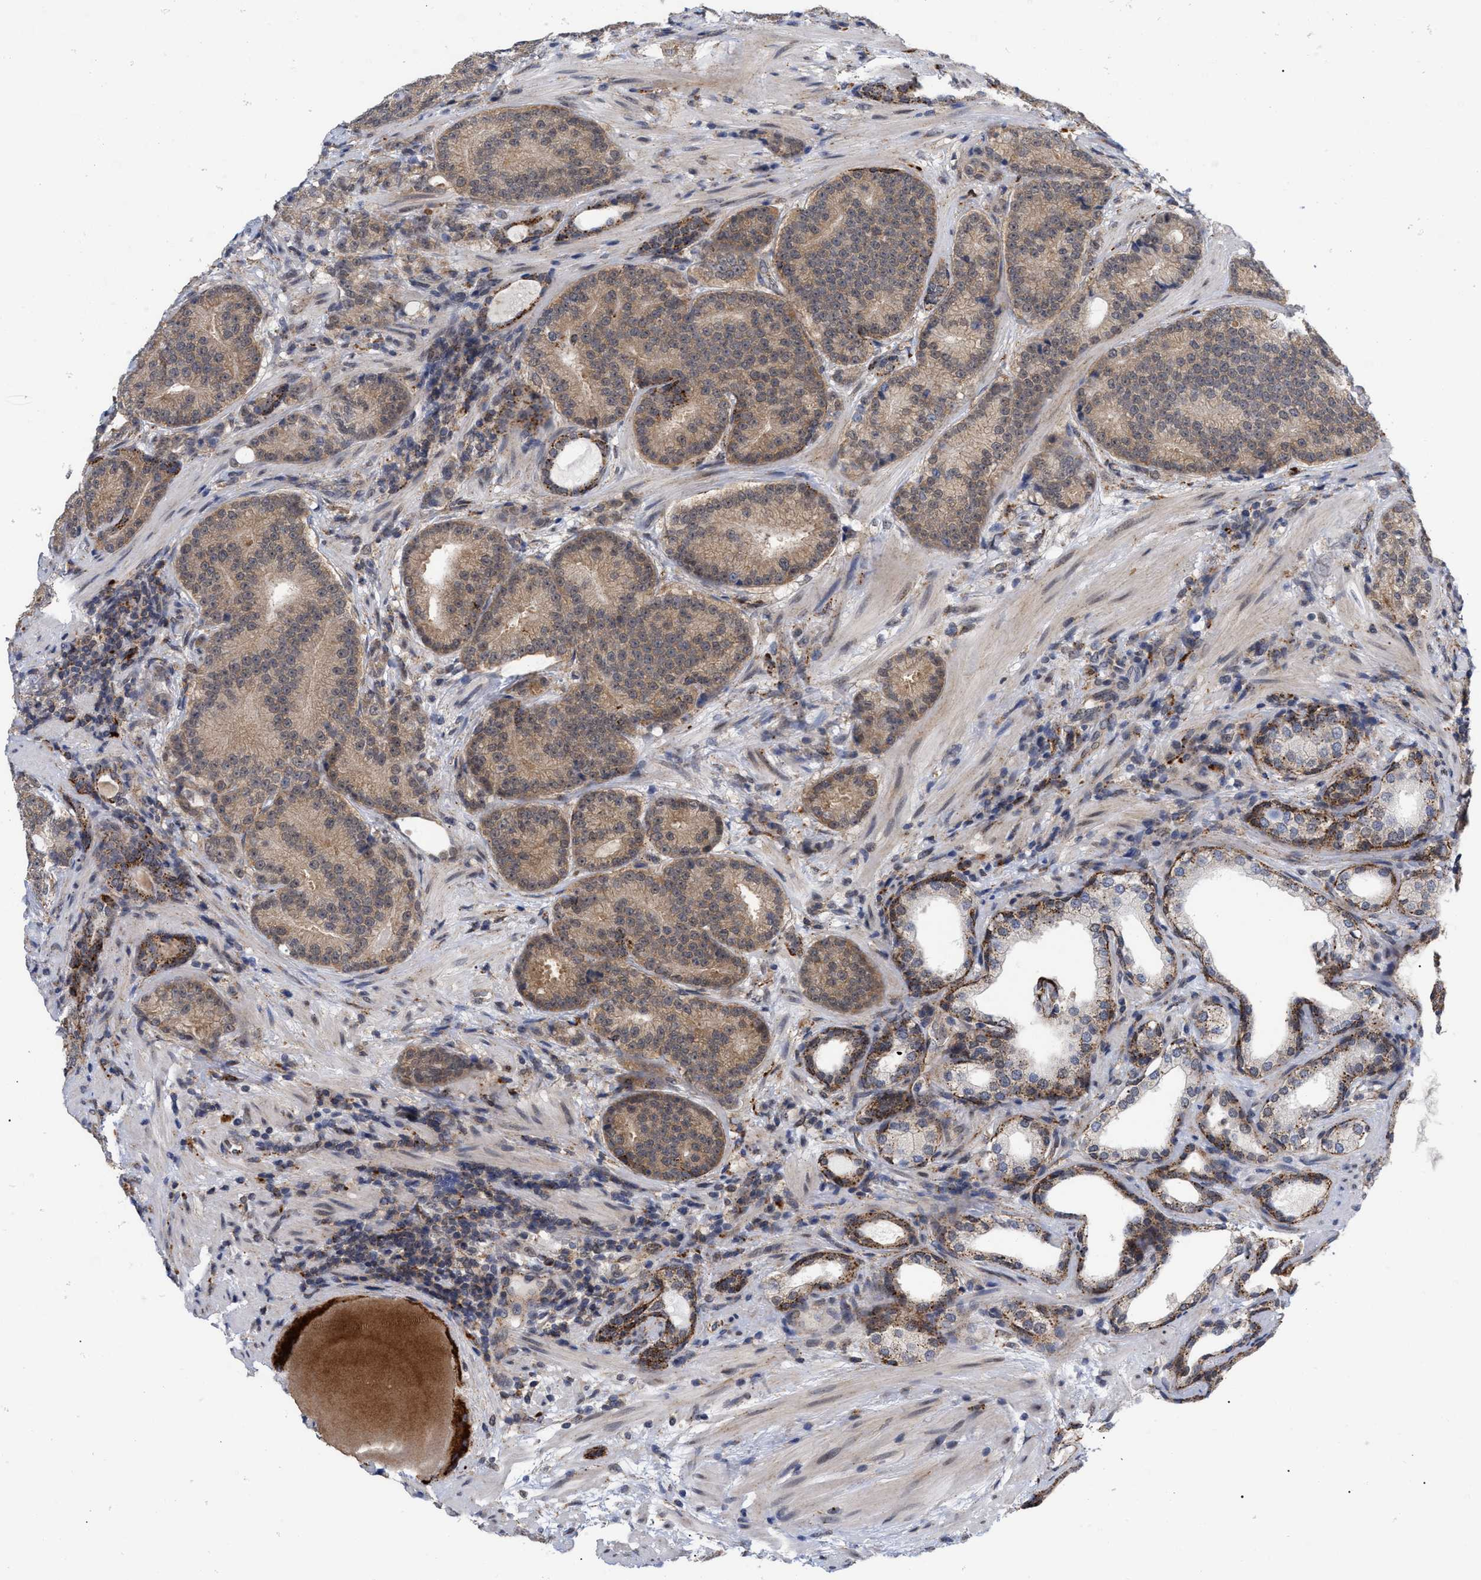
{"staining": {"intensity": "moderate", "quantity": ">75%", "location": "cytoplasmic/membranous"}, "tissue": "prostate cancer", "cell_type": "Tumor cells", "image_type": "cancer", "snomed": [{"axis": "morphology", "description": "Adenocarcinoma, High grade"}, {"axis": "topography", "description": "Prostate"}], "caption": "A brown stain shows moderate cytoplasmic/membranous expression of a protein in human prostate high-grade adenocarcinoma tumor cells. The protein of interest is stained brown, and the nuclei are stained in blue (DAB IHC with brightfield microscopy, high magnification).", "gene": "UPF1", "patient": {"sex": "male", "age": 61}}